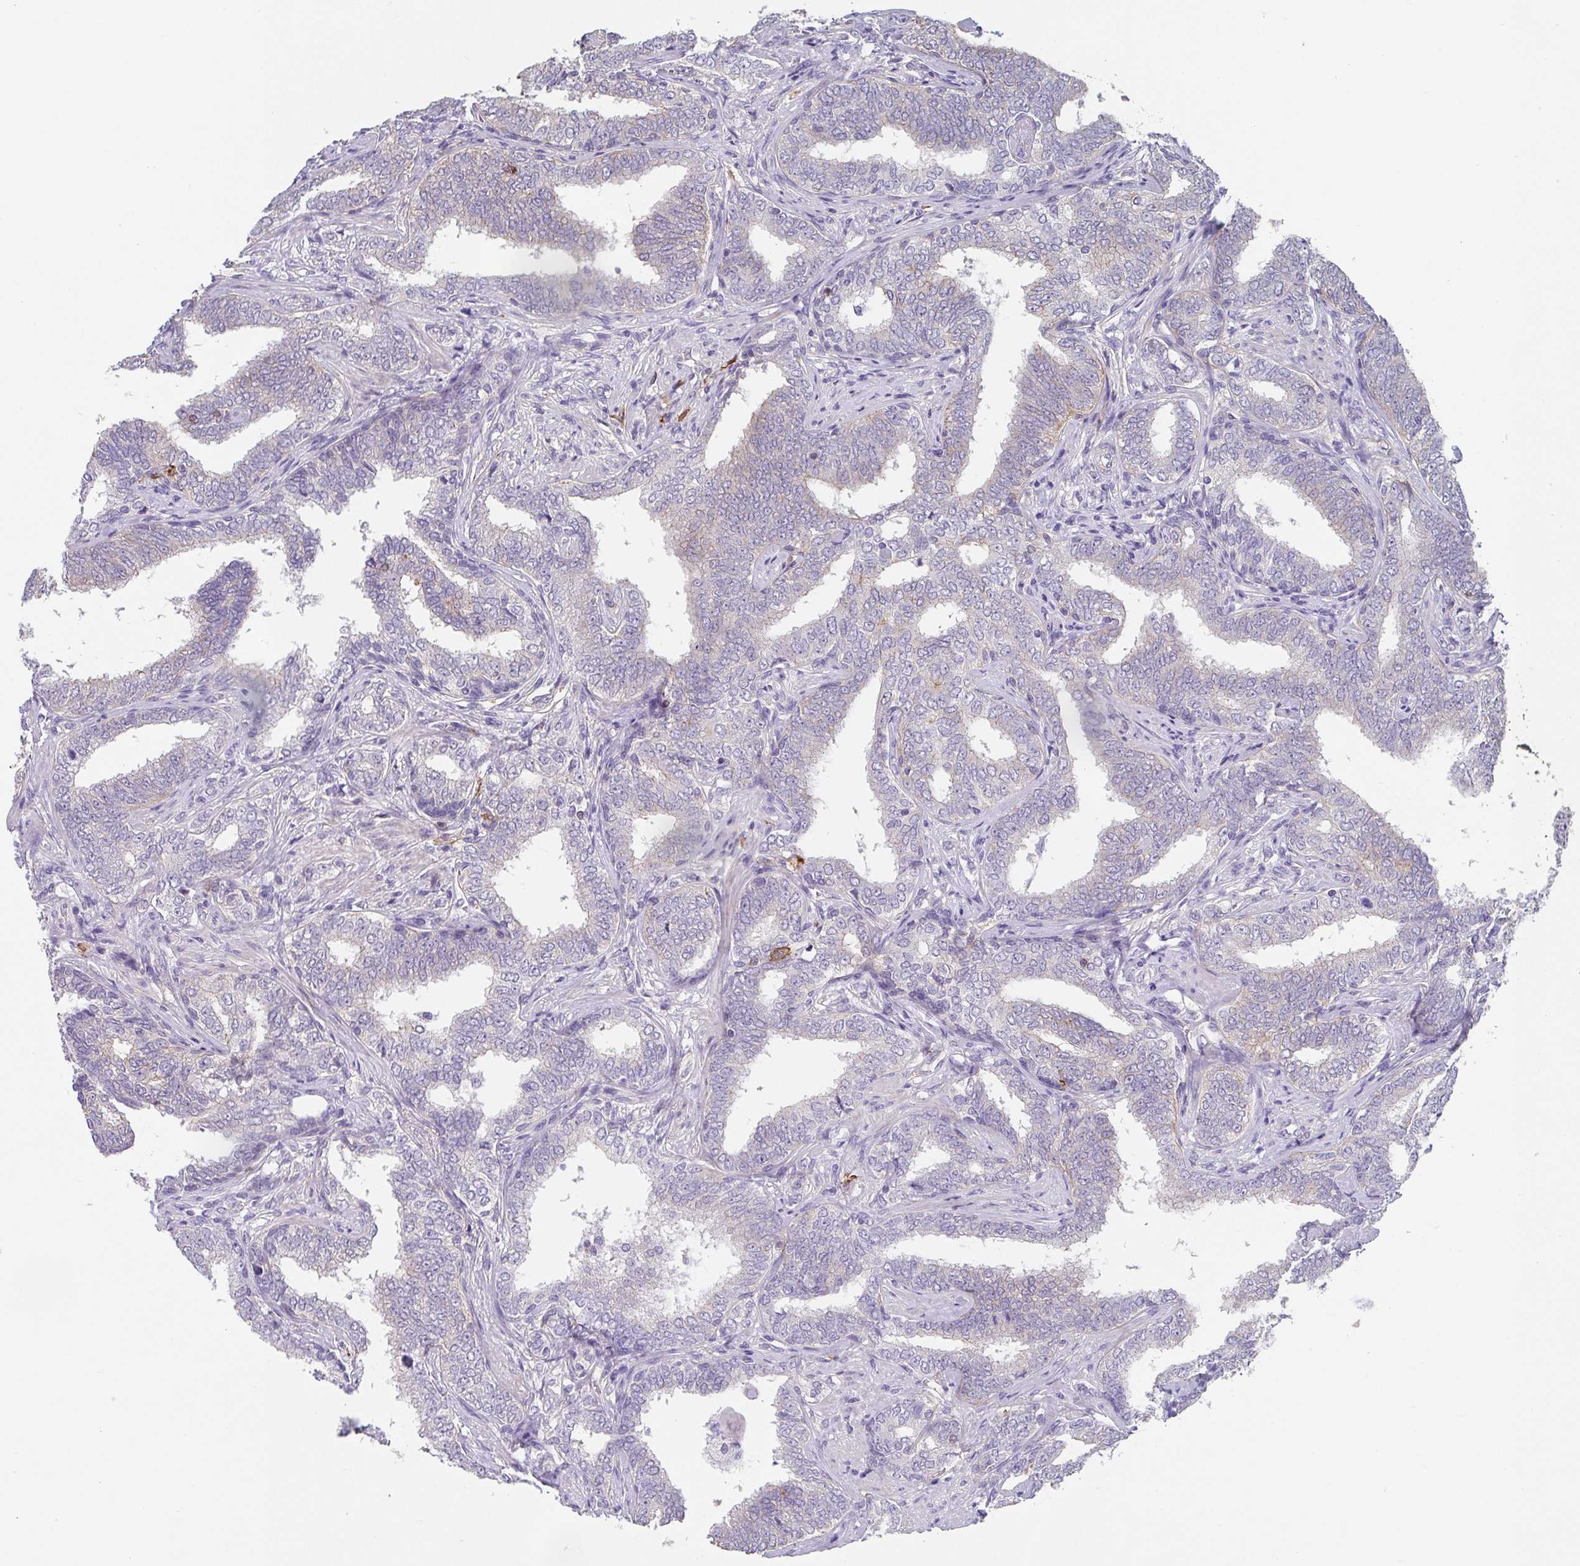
{"staining": {"intensity": "negative", "quantity": "none", "location": "none"}, "tissue": "prostate cancer", "cell_type": "Tumor cells", "image_type": "cancer", "snomed": [{"axis": "morphology", "description": "Adenocarcinoma, High grade"}, {"axis": "topography", "description": "Prostate"}], "caption": "There is no significant staining in tumor cells of prostate cancer.", "gene": "DBN1", "patient": {"sex": "male", "age": 72}}